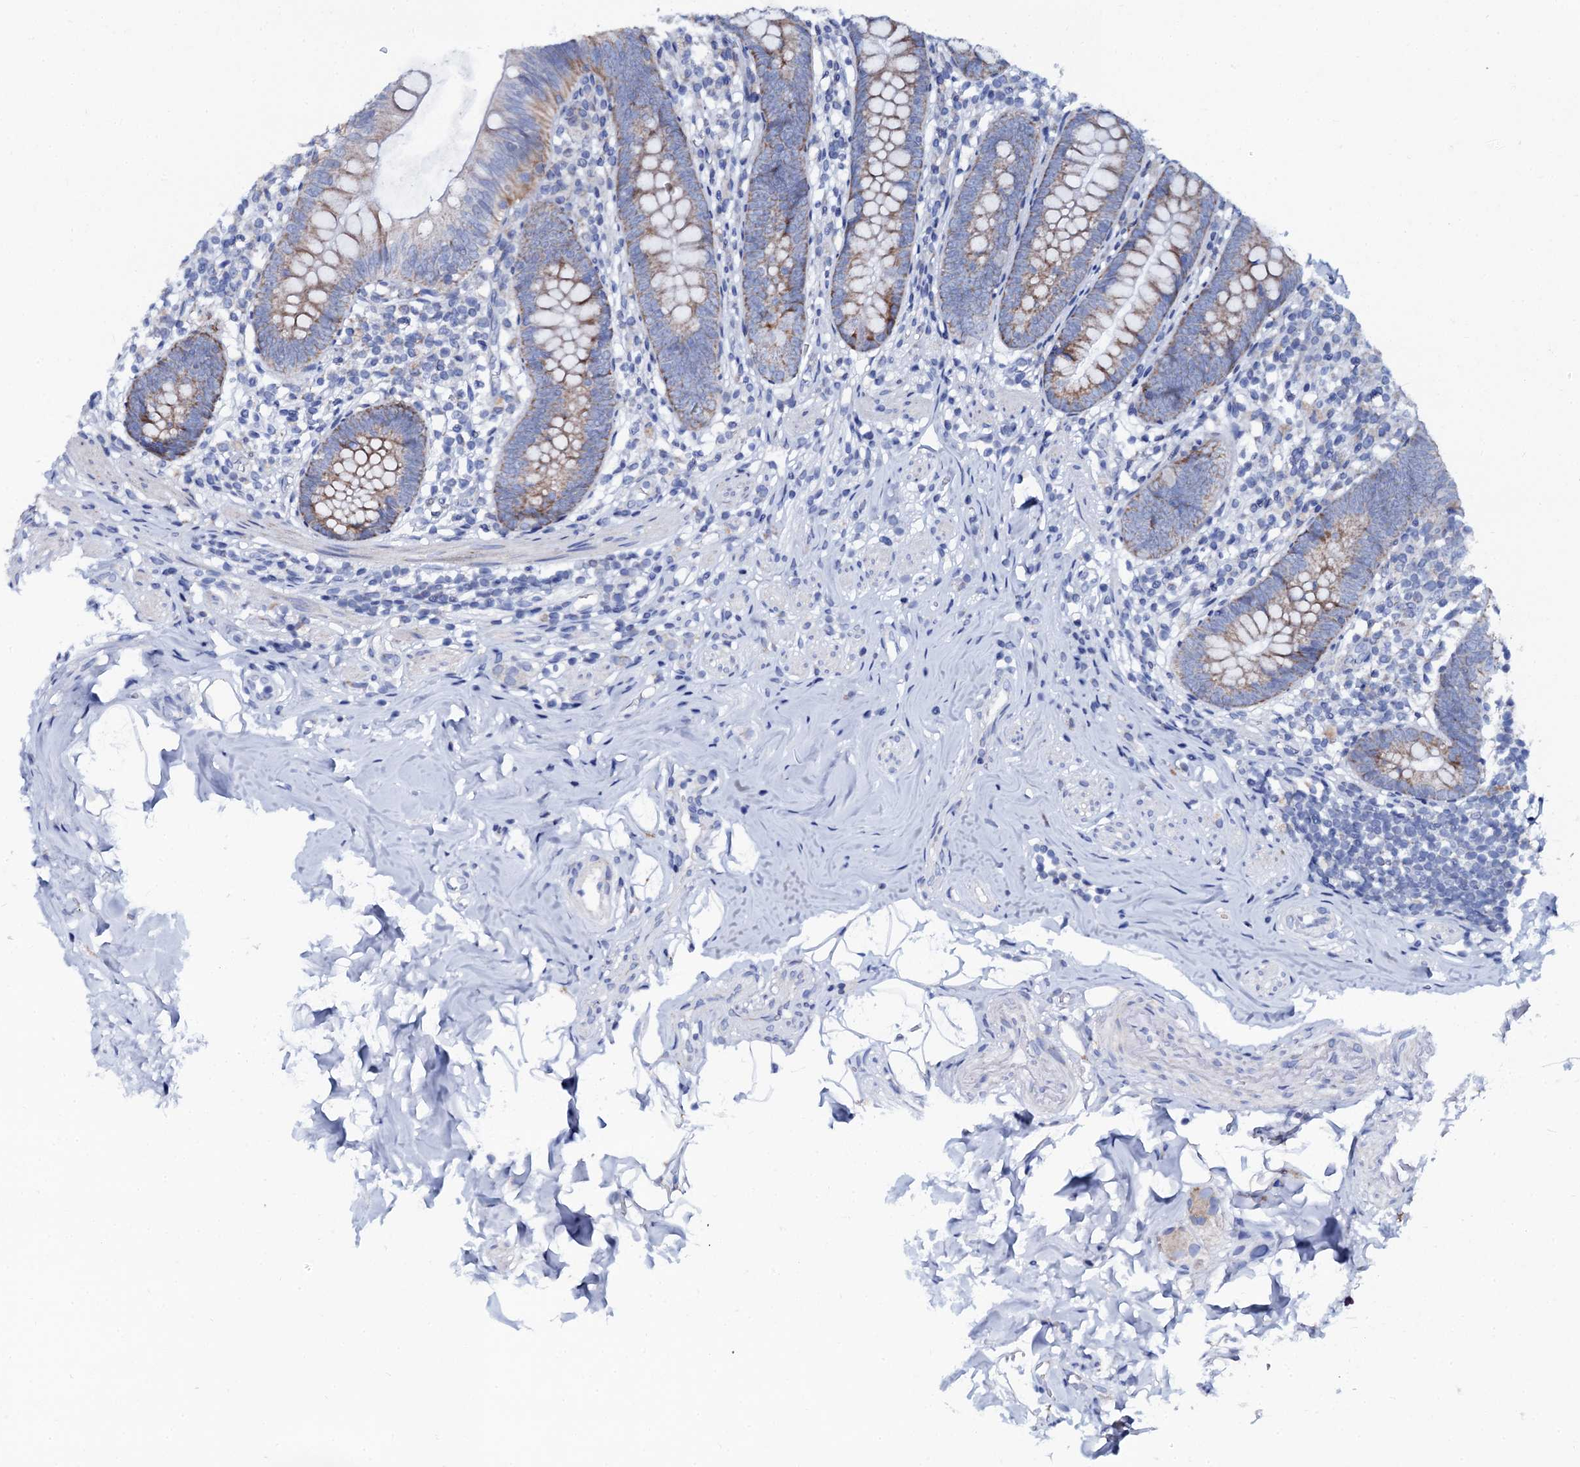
{"staining": {"intensity": "moderate", "quantity": ">75%", "location": "cytoplasmic/membranous"}, "tissue": "appendix", "cell_type": "Glandular cells", "image_type": "normal", "snomed": [{"axis": "morphology", "description": "Normal tissue, NOS"}, {"axis": "topography", "description": "Appendix"}], "caption": "IHC image of benign appendix stained for a protein (brown), which exhibits medium levels of moderate cytoplasmic/membranous staining in about >75% of glandular cells.", "gene": "SLC37A4", "patient": {"sex": "female", "age": 62}}